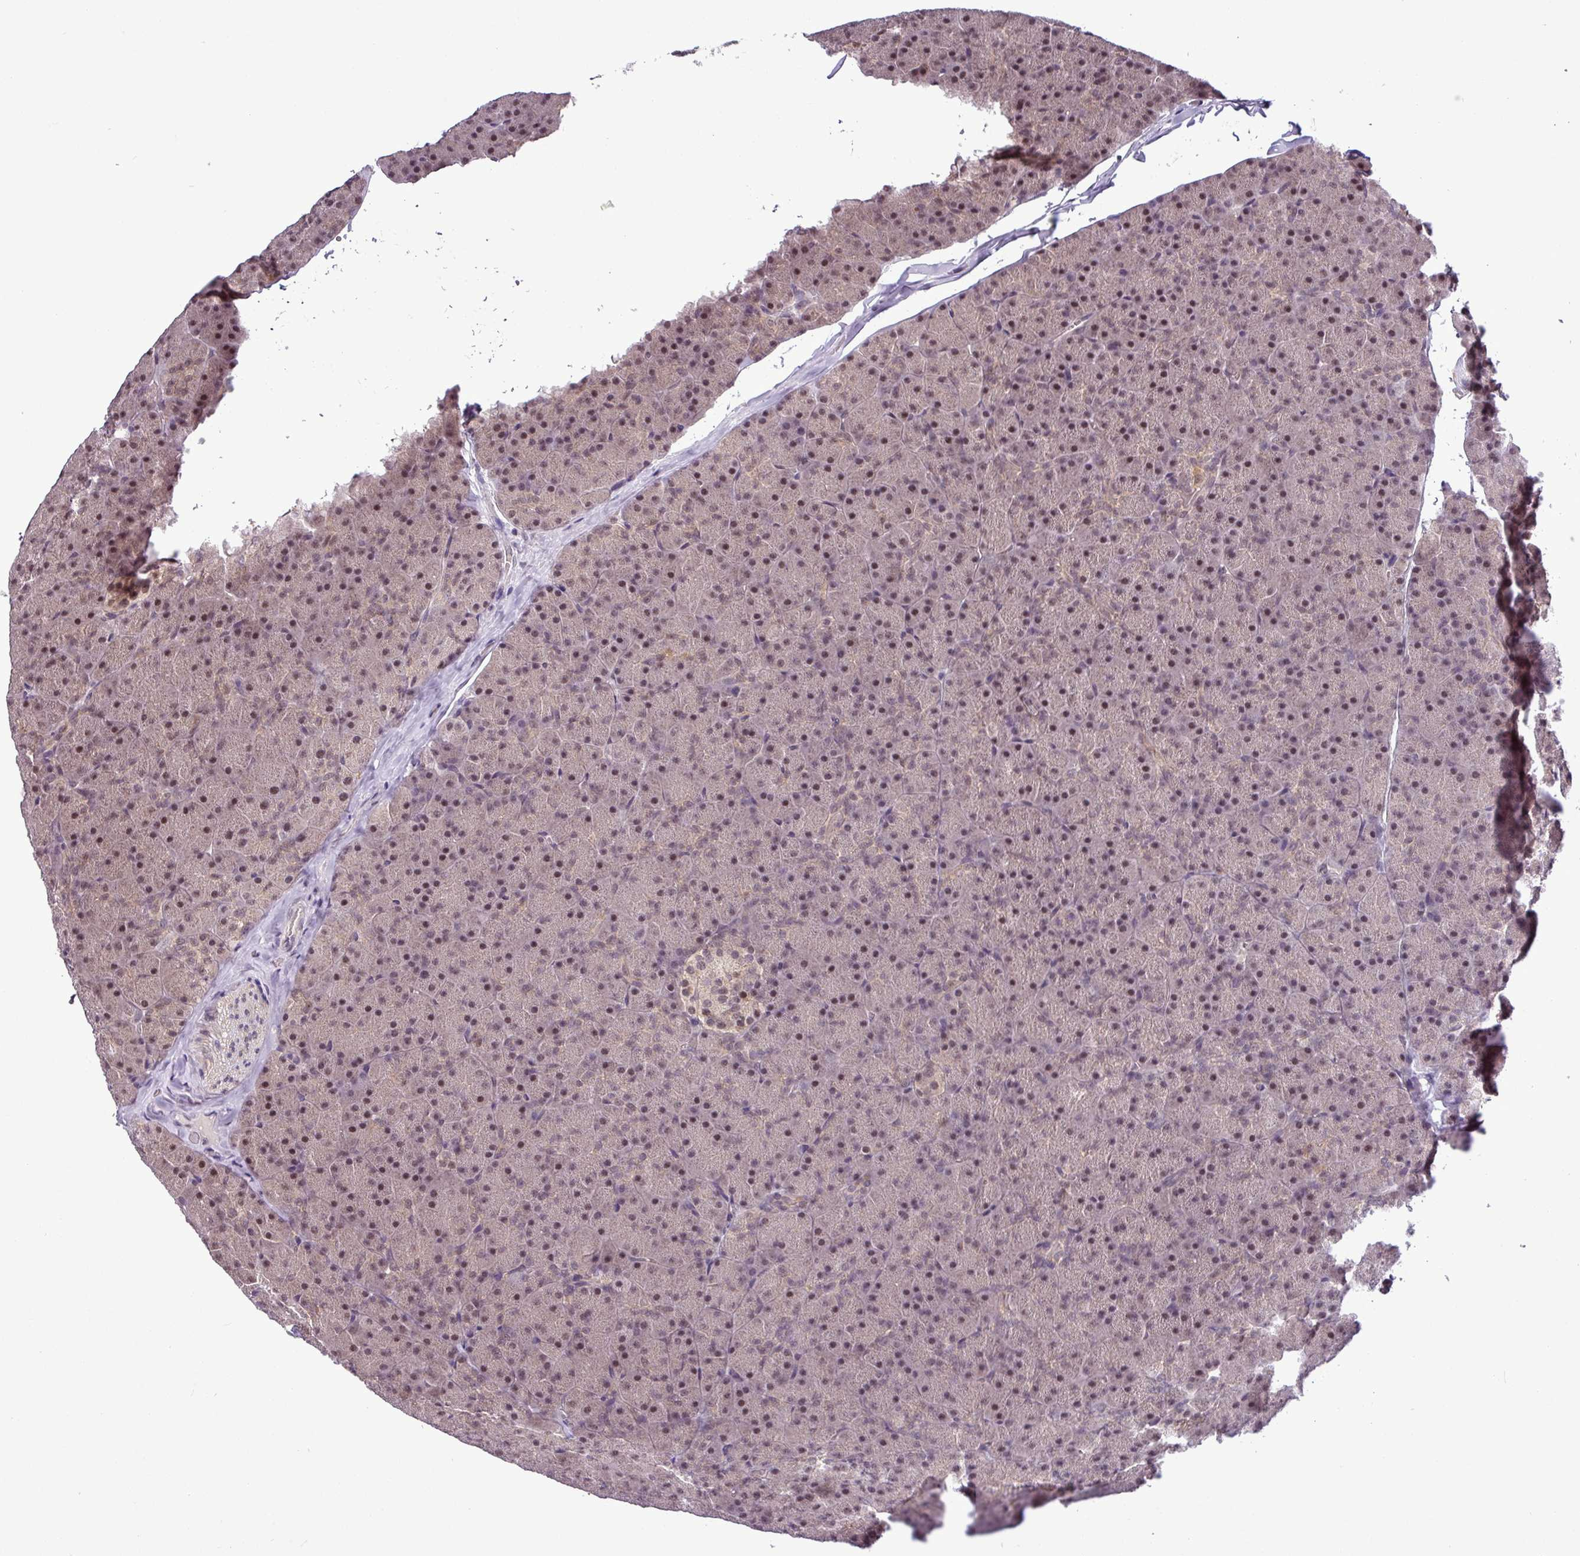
{"staining": {"intensity": "moderate", "quantity": ">75%", "location": "nuclear"}, "tissue": "pancreas", "cell_type": "Exocrine glandular cells", "image_type": "normal", "snomed": [{"axis": "morphology", "description": "Normal tissue, NOS"}, {"axis": "topography", "description": "Pancreas"}], "caption": "Human pancreas stained with a brown dye exhibits moderate nuclear positive staining in about >75% of exocrine glandular cells.", "gene": "MFHAS1", "patient": {"sex": "male", "age": 36}}